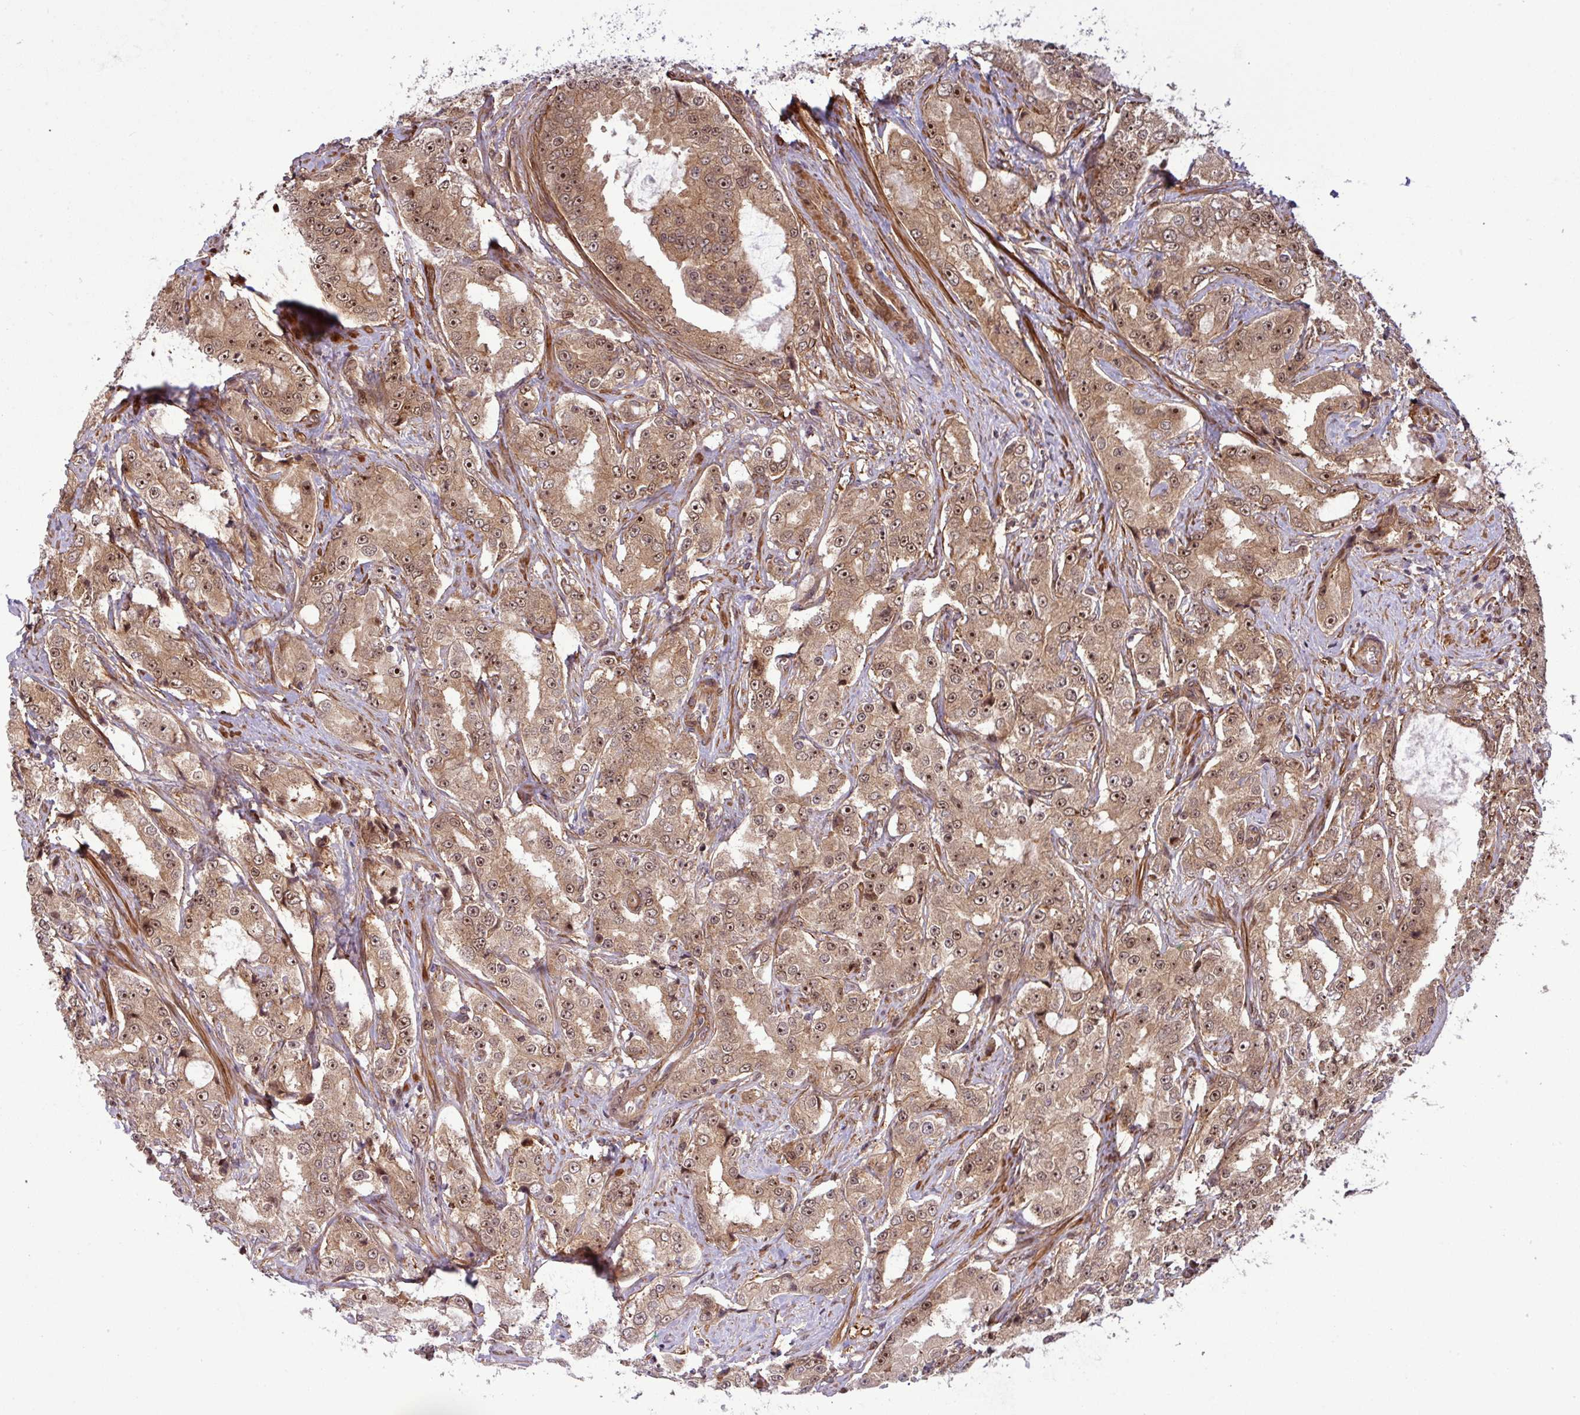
{"staining": {"intensity": "weak", "quantity": ">75%", "location": "cytoplasmic/membranous,nuclear"}, "tissue": "prostate cancer", "cell_type": "Tumor cells", "image_type": "cancer", "snomed": [{"axis": "morphology", "description": "Adenocarcinoma, High grade"}, {"axis": "topography", "description": "Prostate"}], "caption": "Weak cytoplasmic/membranous and nuclear expression is identified in about >75% of tumor cells in prostate high-grade adenocarcinoma. (brown staining indicates protein expression, while blue staining denotes nuclei).", "gene": "C7orf50", "patient": {"sex": "male", "age": 73}}